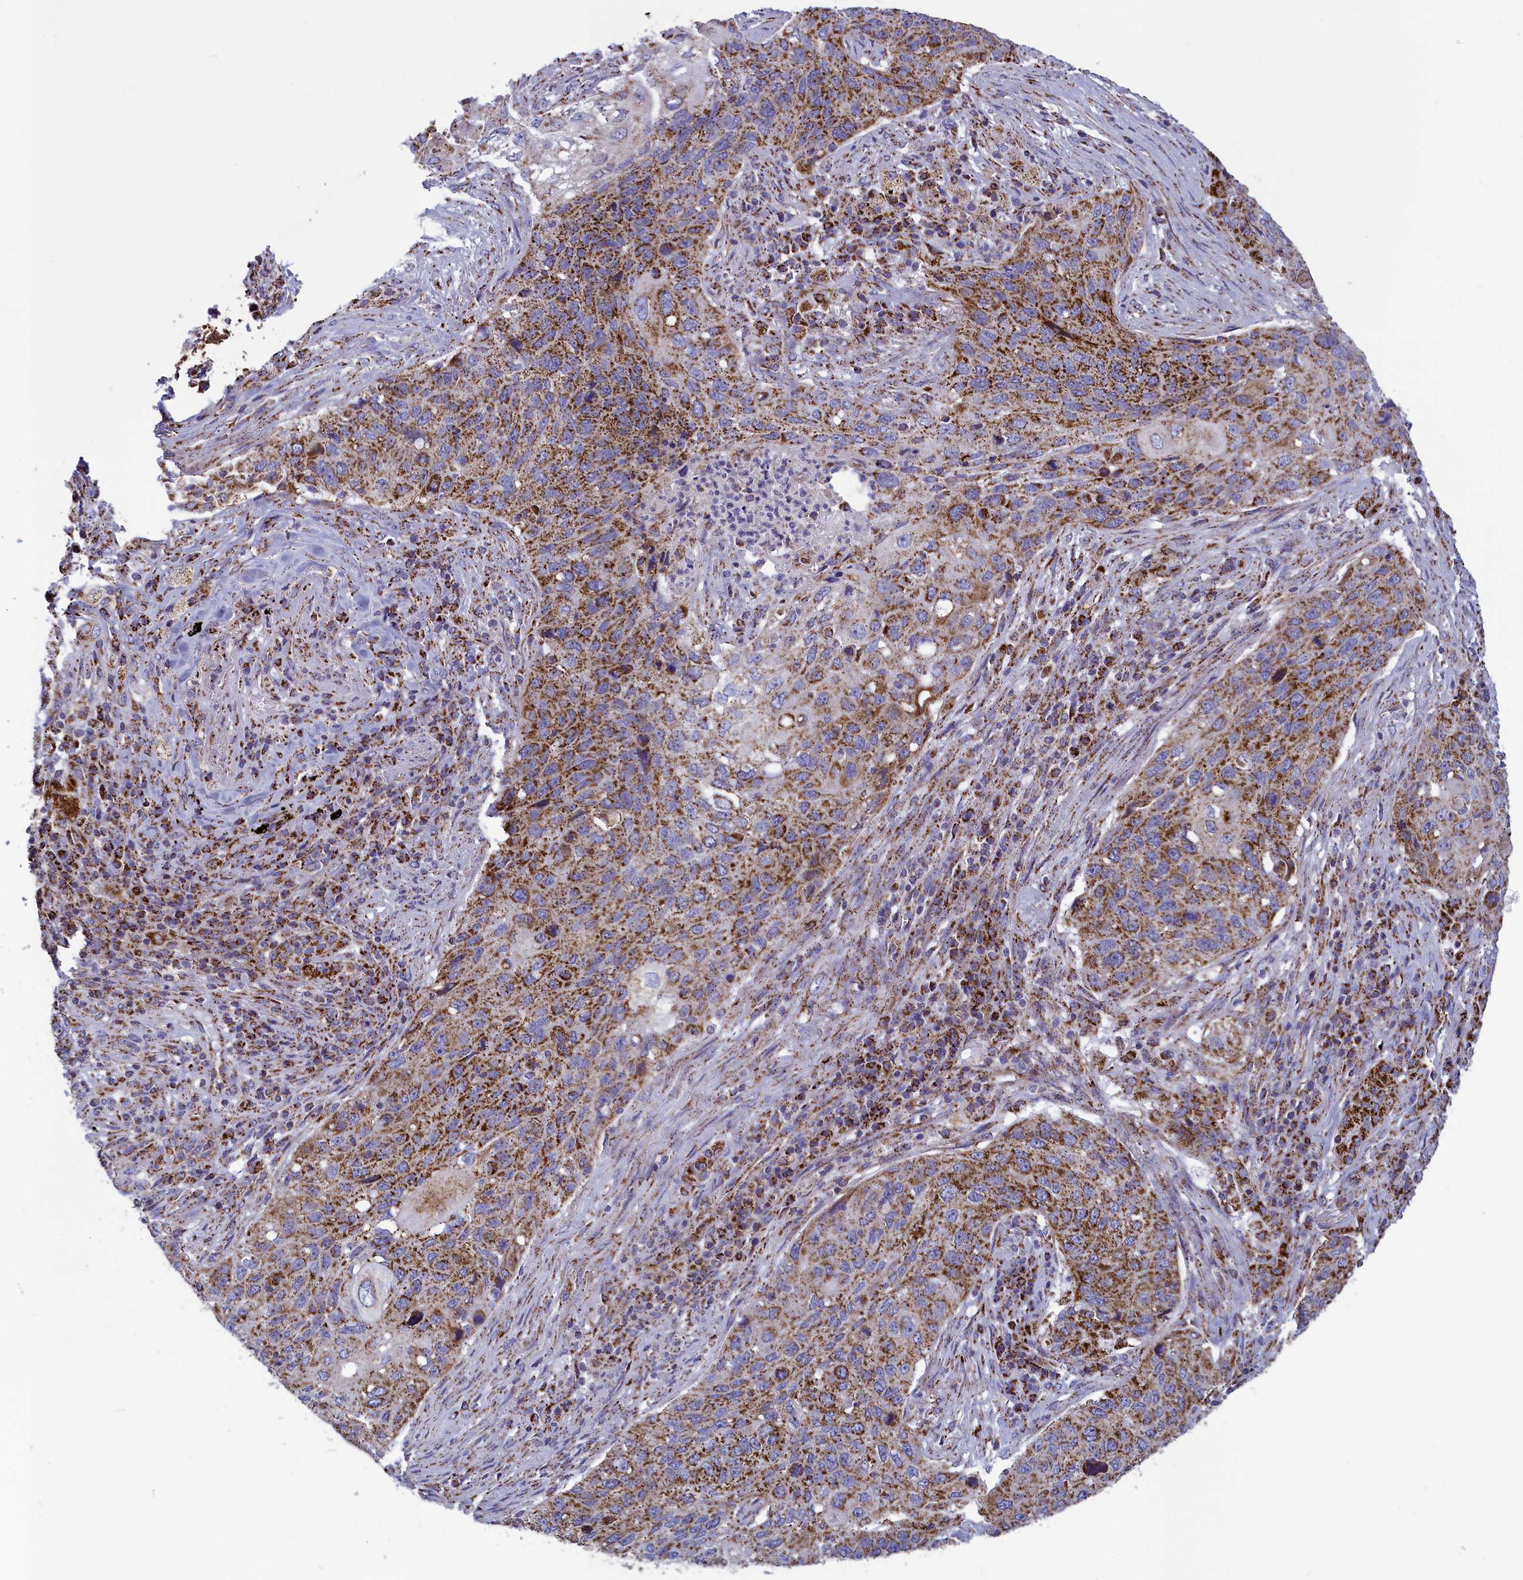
{"staining": {"intensity": "strong", "quantity": ">75%", "location": "cytoplasmic/membranous"}, "tissue": "lung cancer", "cell_type": "Tumor cells", "image_type": "cancer", "snomed": [{"axis": "morphology", "description": "Squamous cell carcinoma, NOS"}, {"axis": "topography", "description": "Lung"}], "caption": "The immunohistochemical stain shows strong cytoplasmic/membranous positivity in tumor cells of squamous cell carcinoma (lung) tissue.", "gene": "ISOC2", "patient": {"sex": "female", "age": 63}}